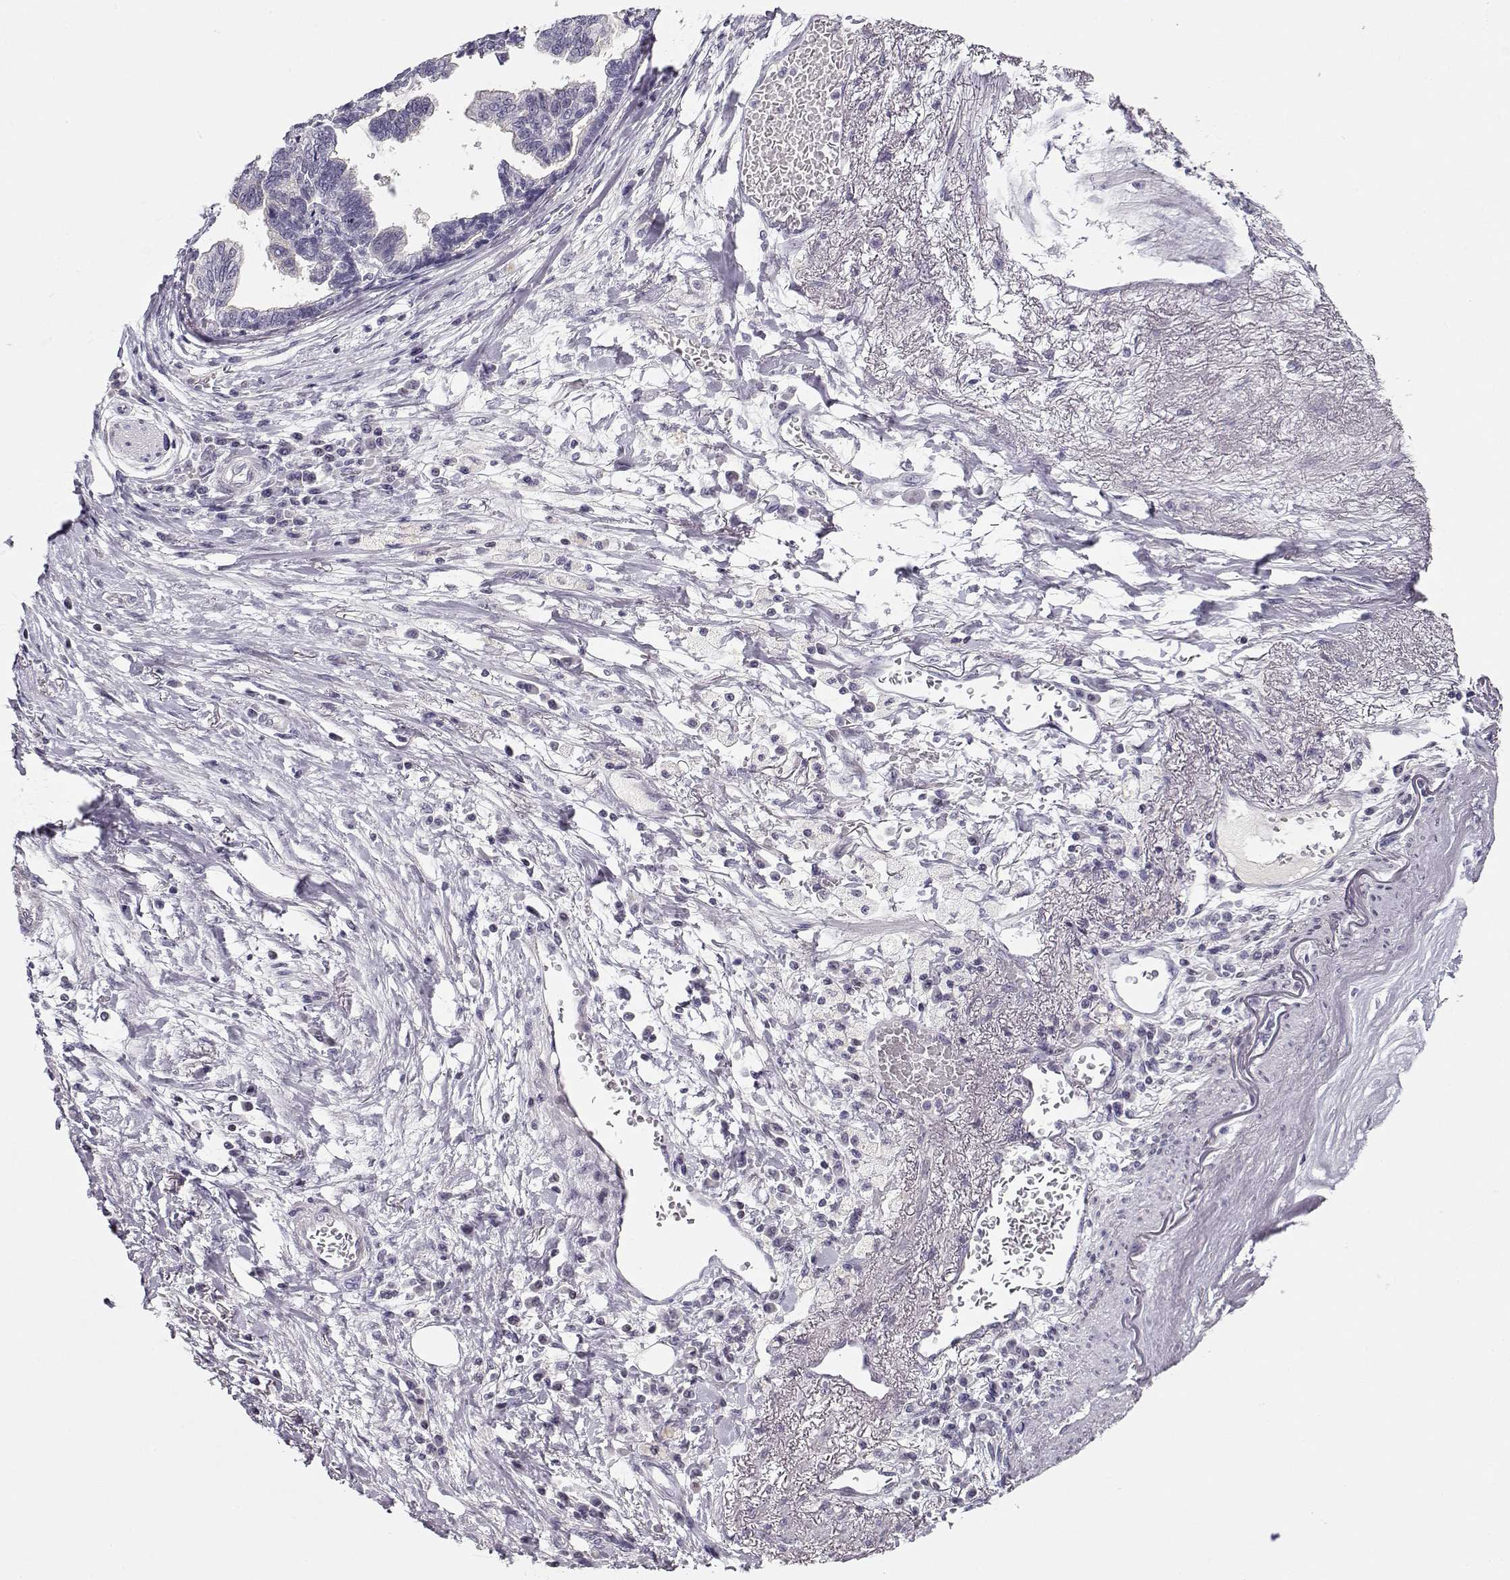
{"staining": {"intensity": "weak", "quantity": ">75%", "location": "cytoplasmic/membranous"}, "tissue": "stomach cancer", "cell_type": "Tumor cells", "image_type": "cancer", "snomed": [{"axis": "morphology", "description": "Adenocarcinoma, NOS"}, {"axis": "topography", "description": "Stomach"}], "caption": "Tumor cells exhibit low levels of weak cytoplasmic/membranous expression in approximately >75% of cells in stomach adenocarcinoma.", "gene": "CRX", "patient": {"sex": "male", "age": 83}}